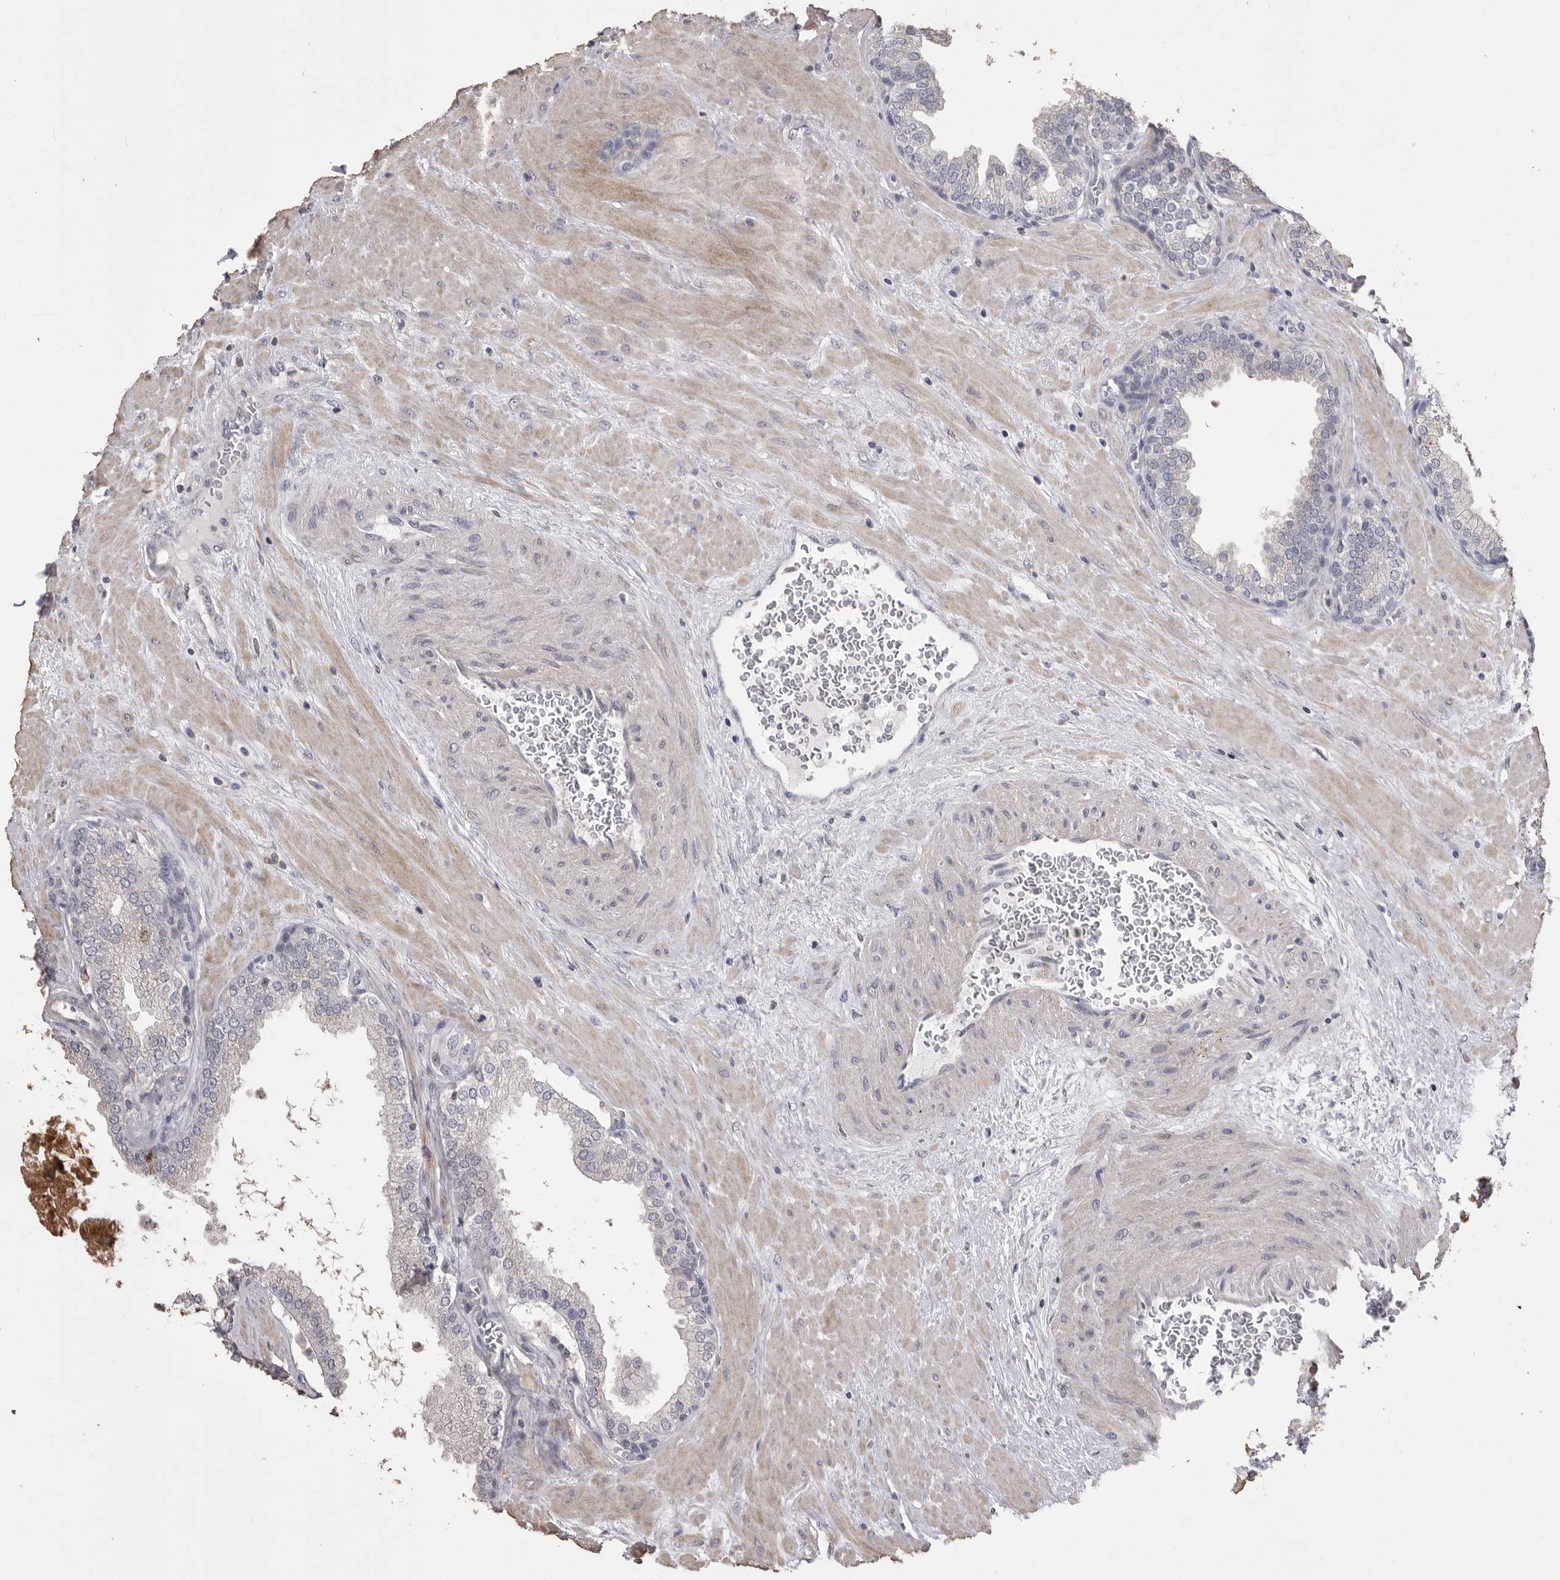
{"staining": {"intensity": "negative", "quantity": "none", "location": "none"}, "tissue": "prostate", "cell_type": "Glandular cells", "image_type": "normal", "snomed": [{"axis": "morphology", "description": "Normal tissue, NOS"}, {"axis": "topography", "description": "Prostate"}], "caption": "The photomicrograph shows no staining of glandular cells in benign prostate.", "gene": "MMP7", "patient": {"sex": "male", "age": 51}}